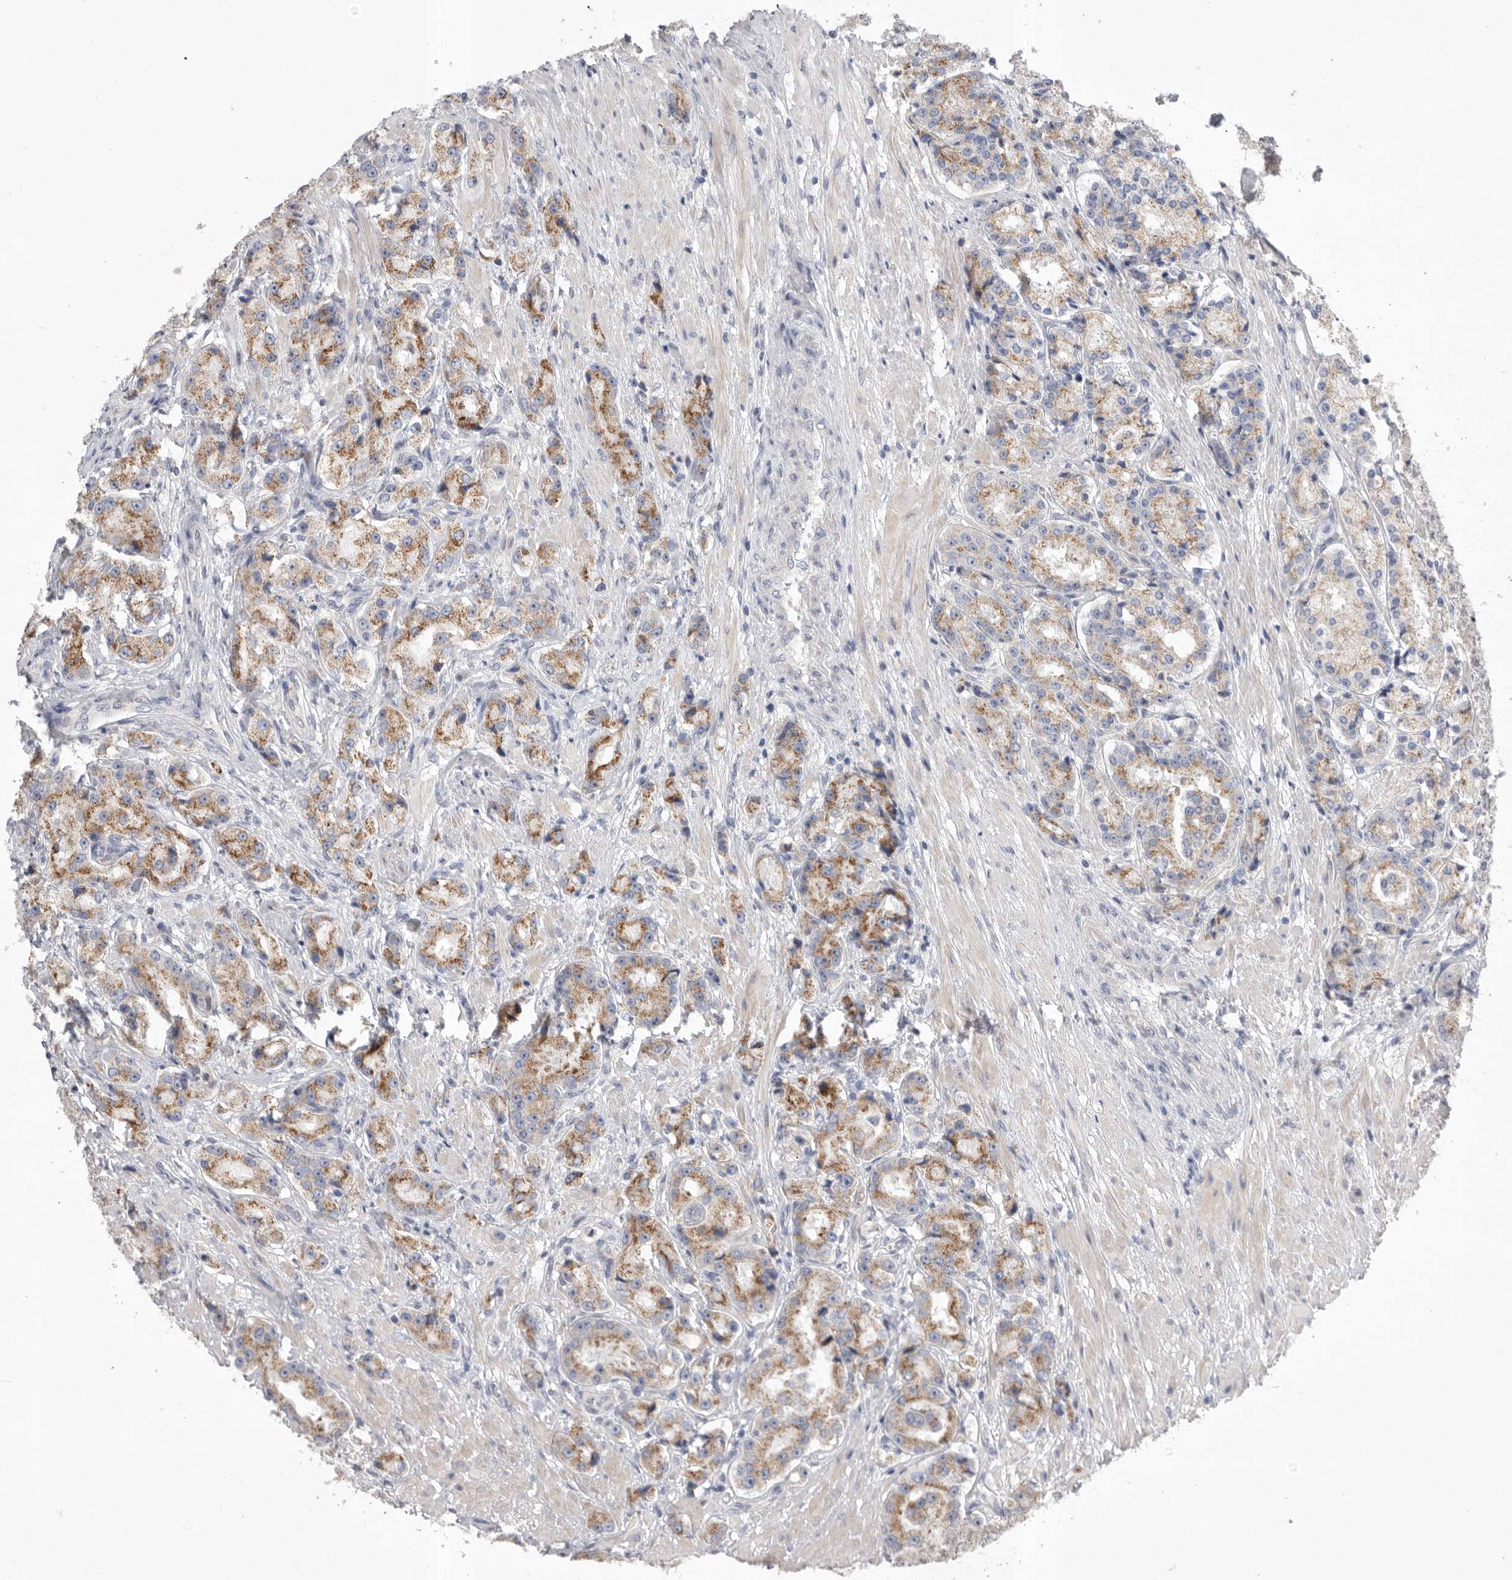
{"staining": {"intensity": "moderate", "quantity": ">75%", "location": "cytoplasmic/membranous"}, "tissue": "prostate cancer", "cell_type": "Tumor cells", "image_type": "cancer", "snomed": [{"axis": "morphology", "description": "Adenocarcinoma, High grade"}, {"axis": "topography", "description": "Prostate"}], "caption": "Immunohistochemistry (IHC) image of neoplastic tissue: human adenocarcinoma (high-grade) (prostate) stained using immunohistochemistry demonstrates medium levels of moderate protein expression localized specifically in the cytoplasmic/membranous of tumor cells, appearing as a cytoplasmic/membranous brown color.", "gene": "CCDC126", "patient": {"sex": "male", "age": 60}}